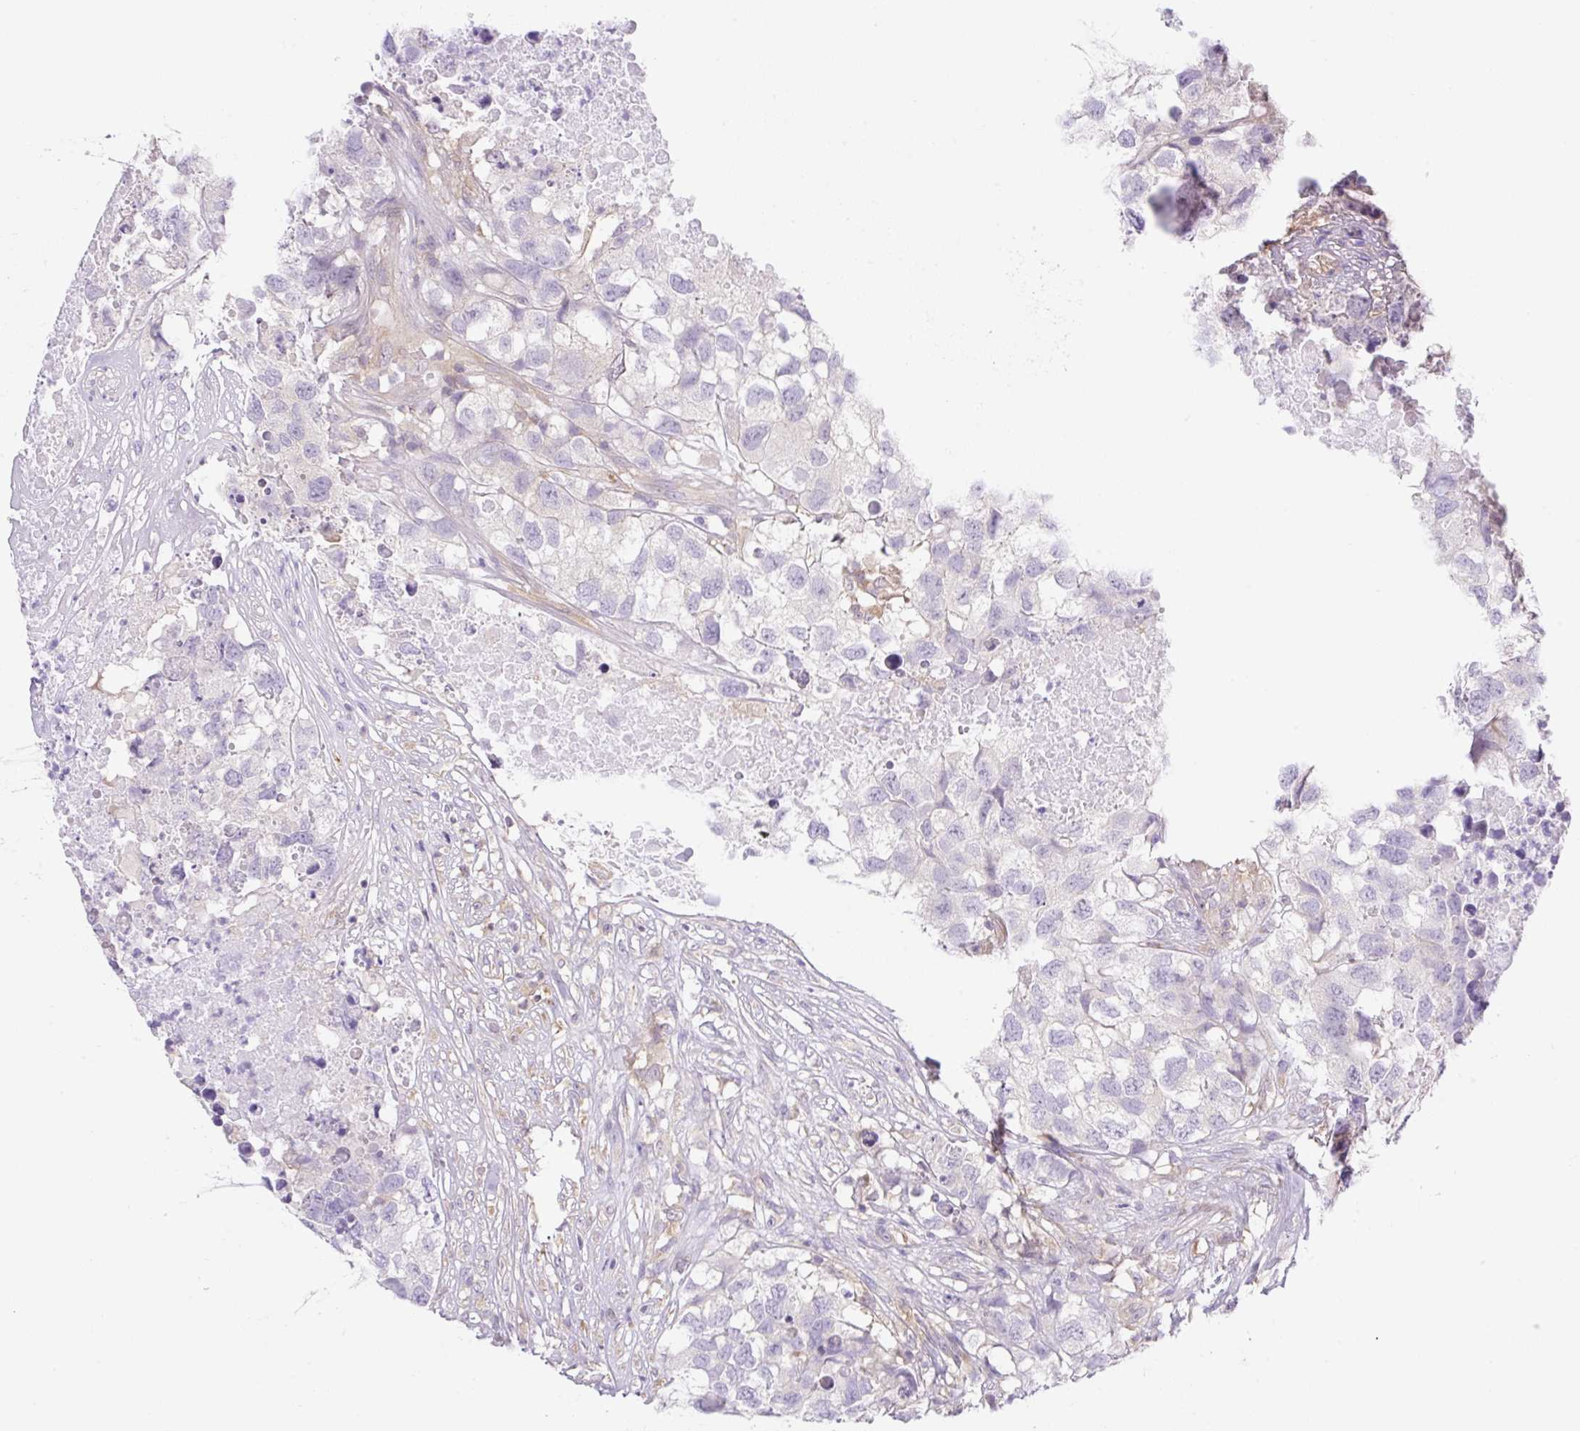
{"staining": {"intensity": "negative", "quantity": "none", "location": "none"}, "tissue": "testis cancer", "cell_type": "Tumor cells", "image_type": "cancer", "snomed": [{"axis": "morphology", "description": "Carcinoma, Embryonal, NOS"}, {"axis": "topography", "description": "Testis"}], "caption": "Image shows no significant protein staining in tumor cells of testis cancer. Nuclei are stained in blue.", "gene": "CAMK2B", "patient": {"sex": "male", "age": 83}}